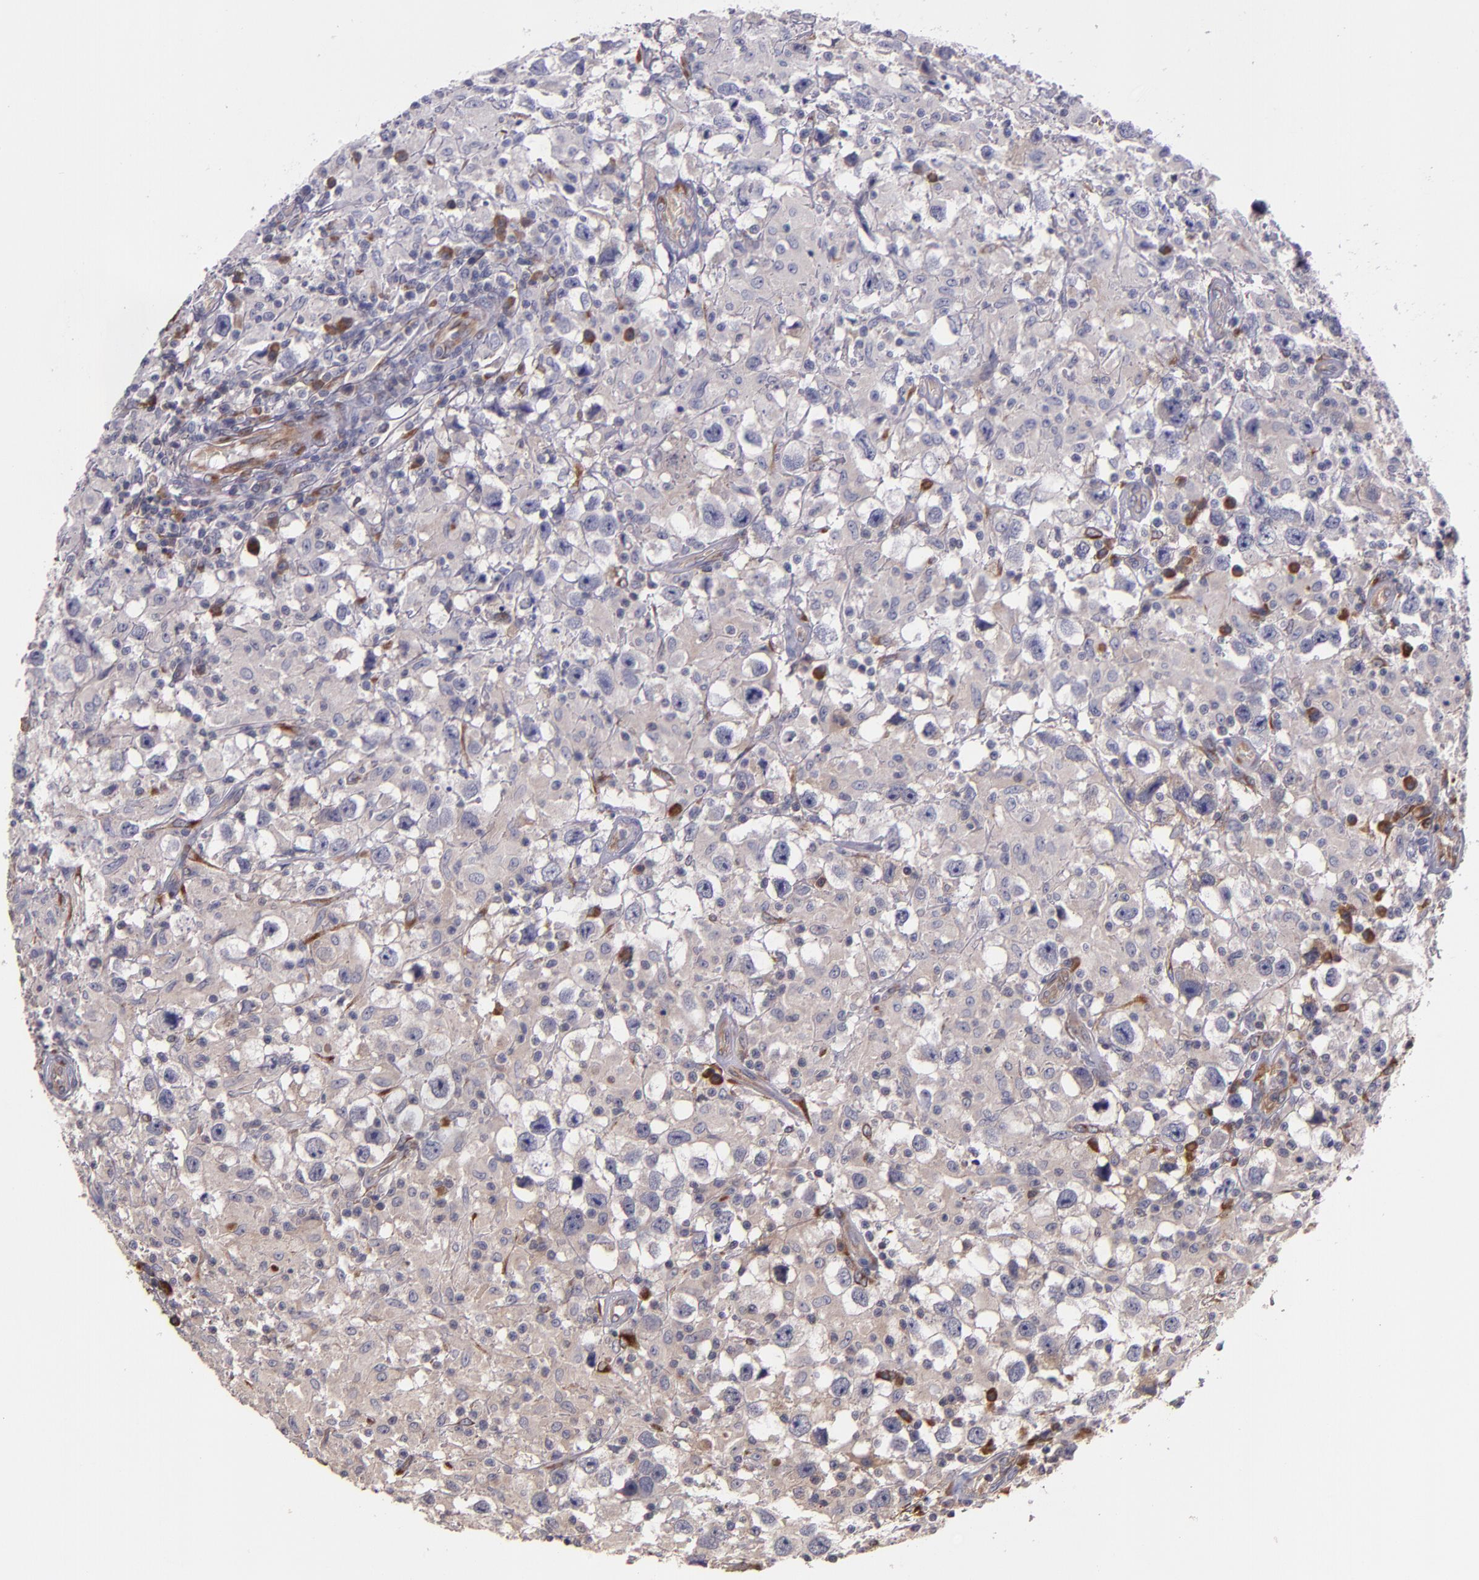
{"staining": {"intensity": "weak", "quantity": ">75%", "location": "cytoplasmic/membranous"}, "tissue": "testis cancer", "cell_type": "Tumor cells", "image_type": "cancer", "snomed": [{"axis": "morphology", "description": "Seminoma, NOS"}, {"axis": "topography", "description": "Testis"}], "caption": "Immunohistochemical staining of human testis cancer shows low levels of weak cytoplasmic/membranous protein staining in about >75% of tumor cells.", "gene": "PRAF2", "patient": {"sex": "male", "age": 34}}